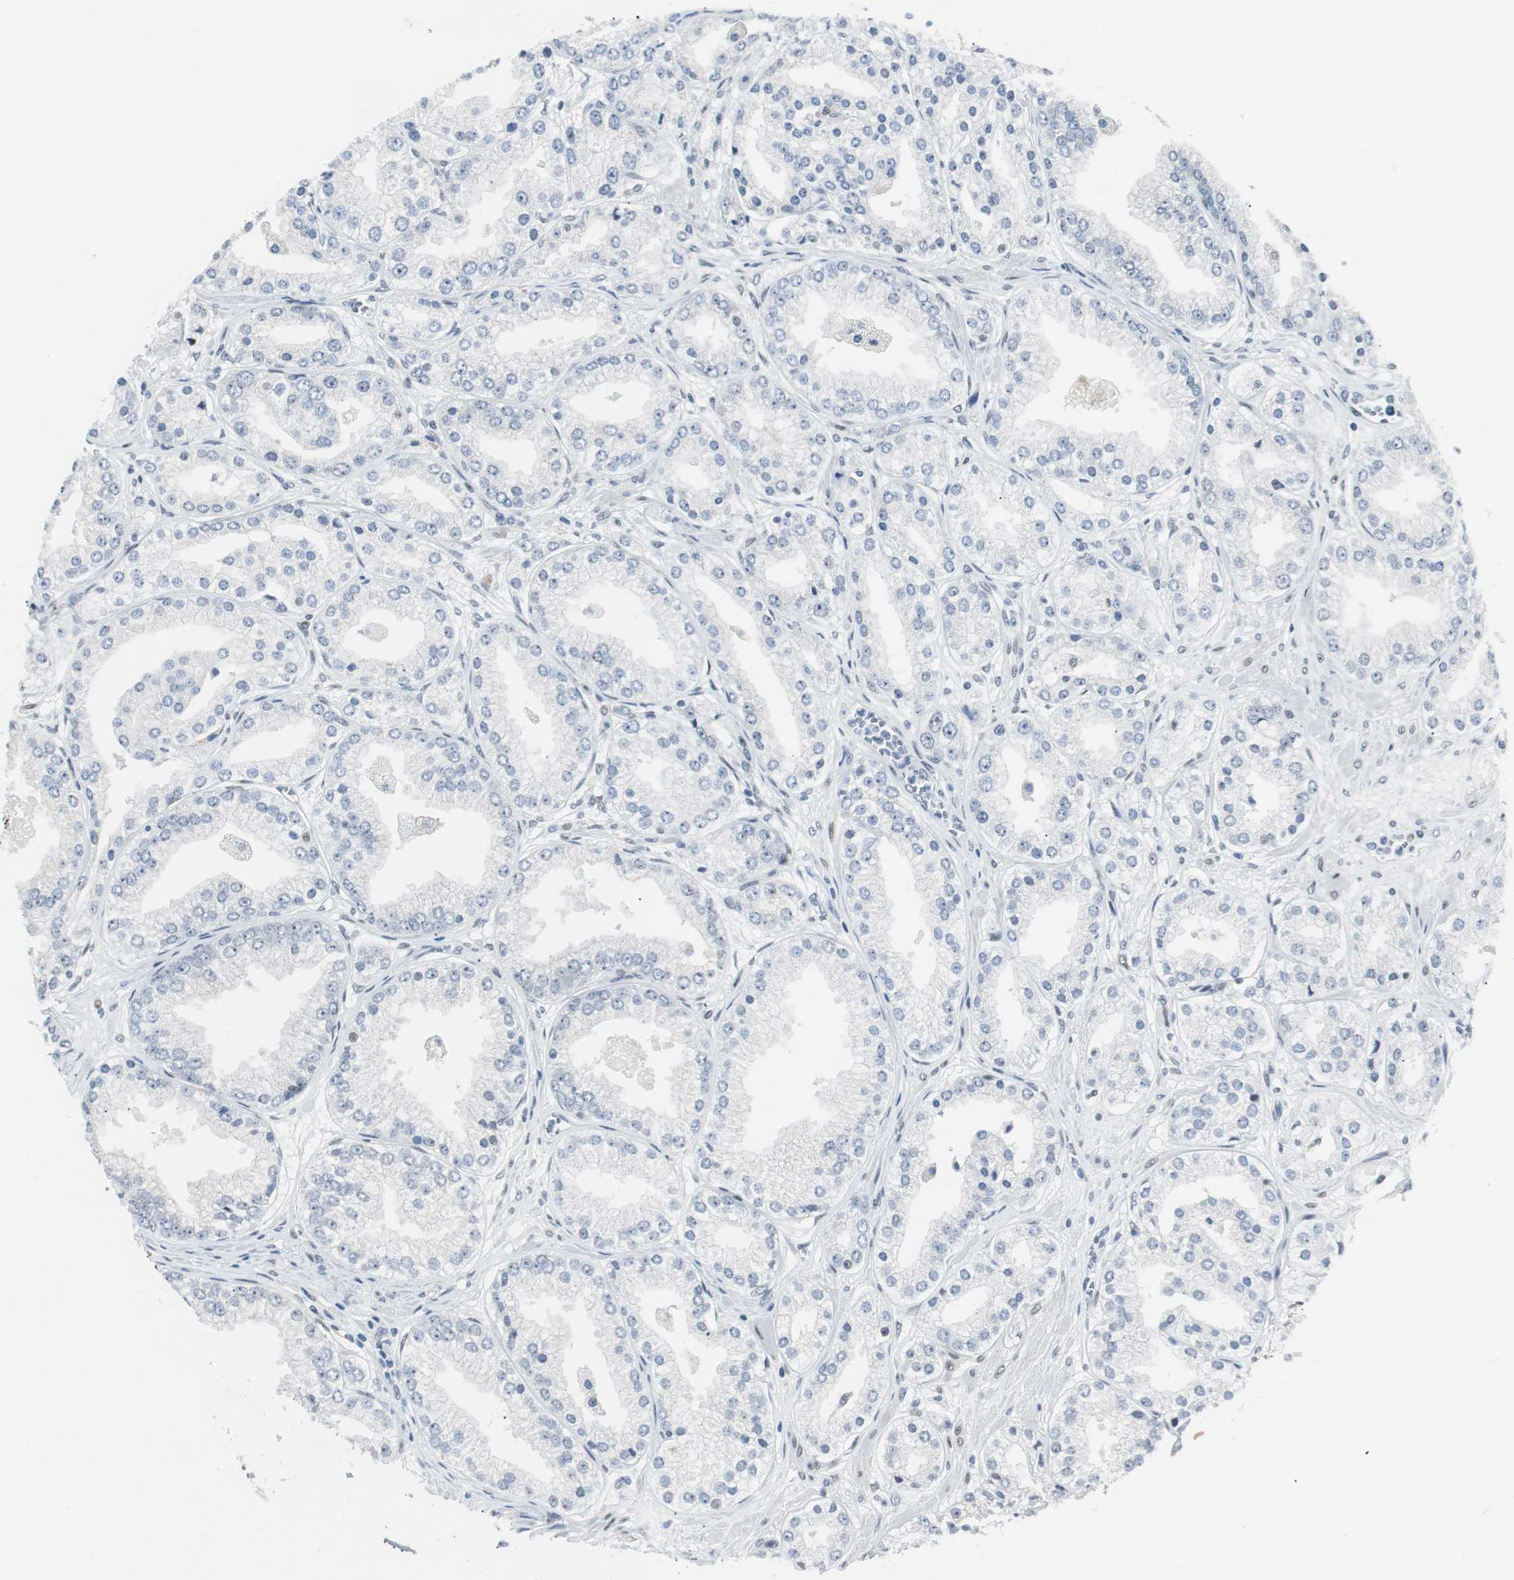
{"staining": {"intensity": "negative", "quantity": "none", "location": "none"}, "tissue": "prostate cancer", "cell_type": "Tumor cells", "image_type": "cancer", "snomed": [{"axis": "morphology", "description": "Adenocarcinoma, High grade"}, {"axis": "topography", "description": "Prostate"}], "caption": "Immunohistochemistry of prostate cancer (adenocarcinoma (high-grade)) exhibits no staining in tumor cells.", "gene": "MTA1", "patient": {"sex": "male", "age": 61}}